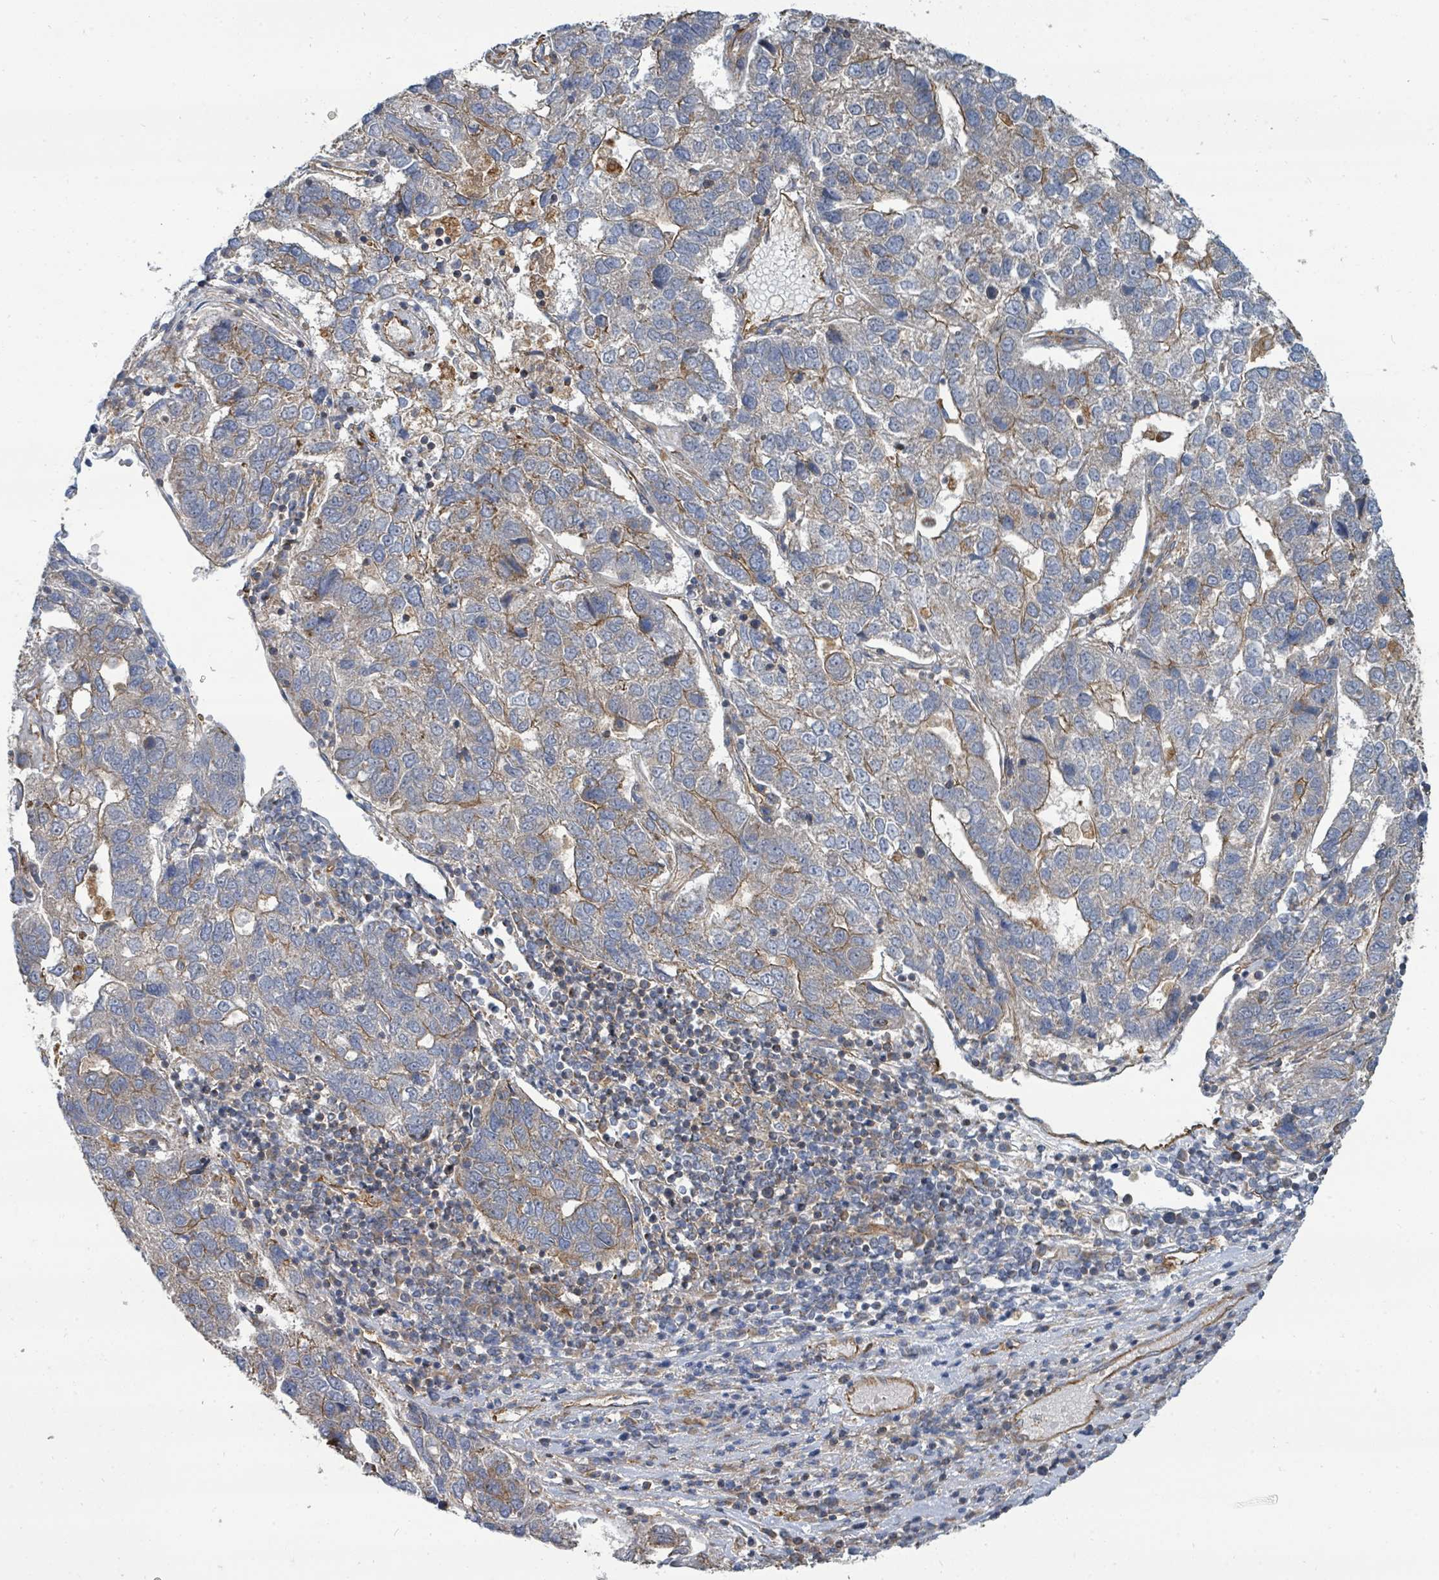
{"staining": {"intensity": "moderate", "quantity": "25%-75%", "location": "cytoplasmic/membranous"}, "tissue": "pancreatic cancer", "cell_type": "Tumor cells", "image_type": "cancer", "snomed": [{"axis": "morphology", "description": "Adenocarcinoma, NOS"}, {"axis": "topography", "description": "Pancreas"}], "caption": "High-power microscopy captured an immunohistochemistry (IHC) micrograph of pancreatic adenocarcinoma, revealing moderate cytoplasmic/membranous staining in about 25%-75% of tumor cells.", "gene": "BOLA2B", "patient": {"sex": "female", "age": 61}}